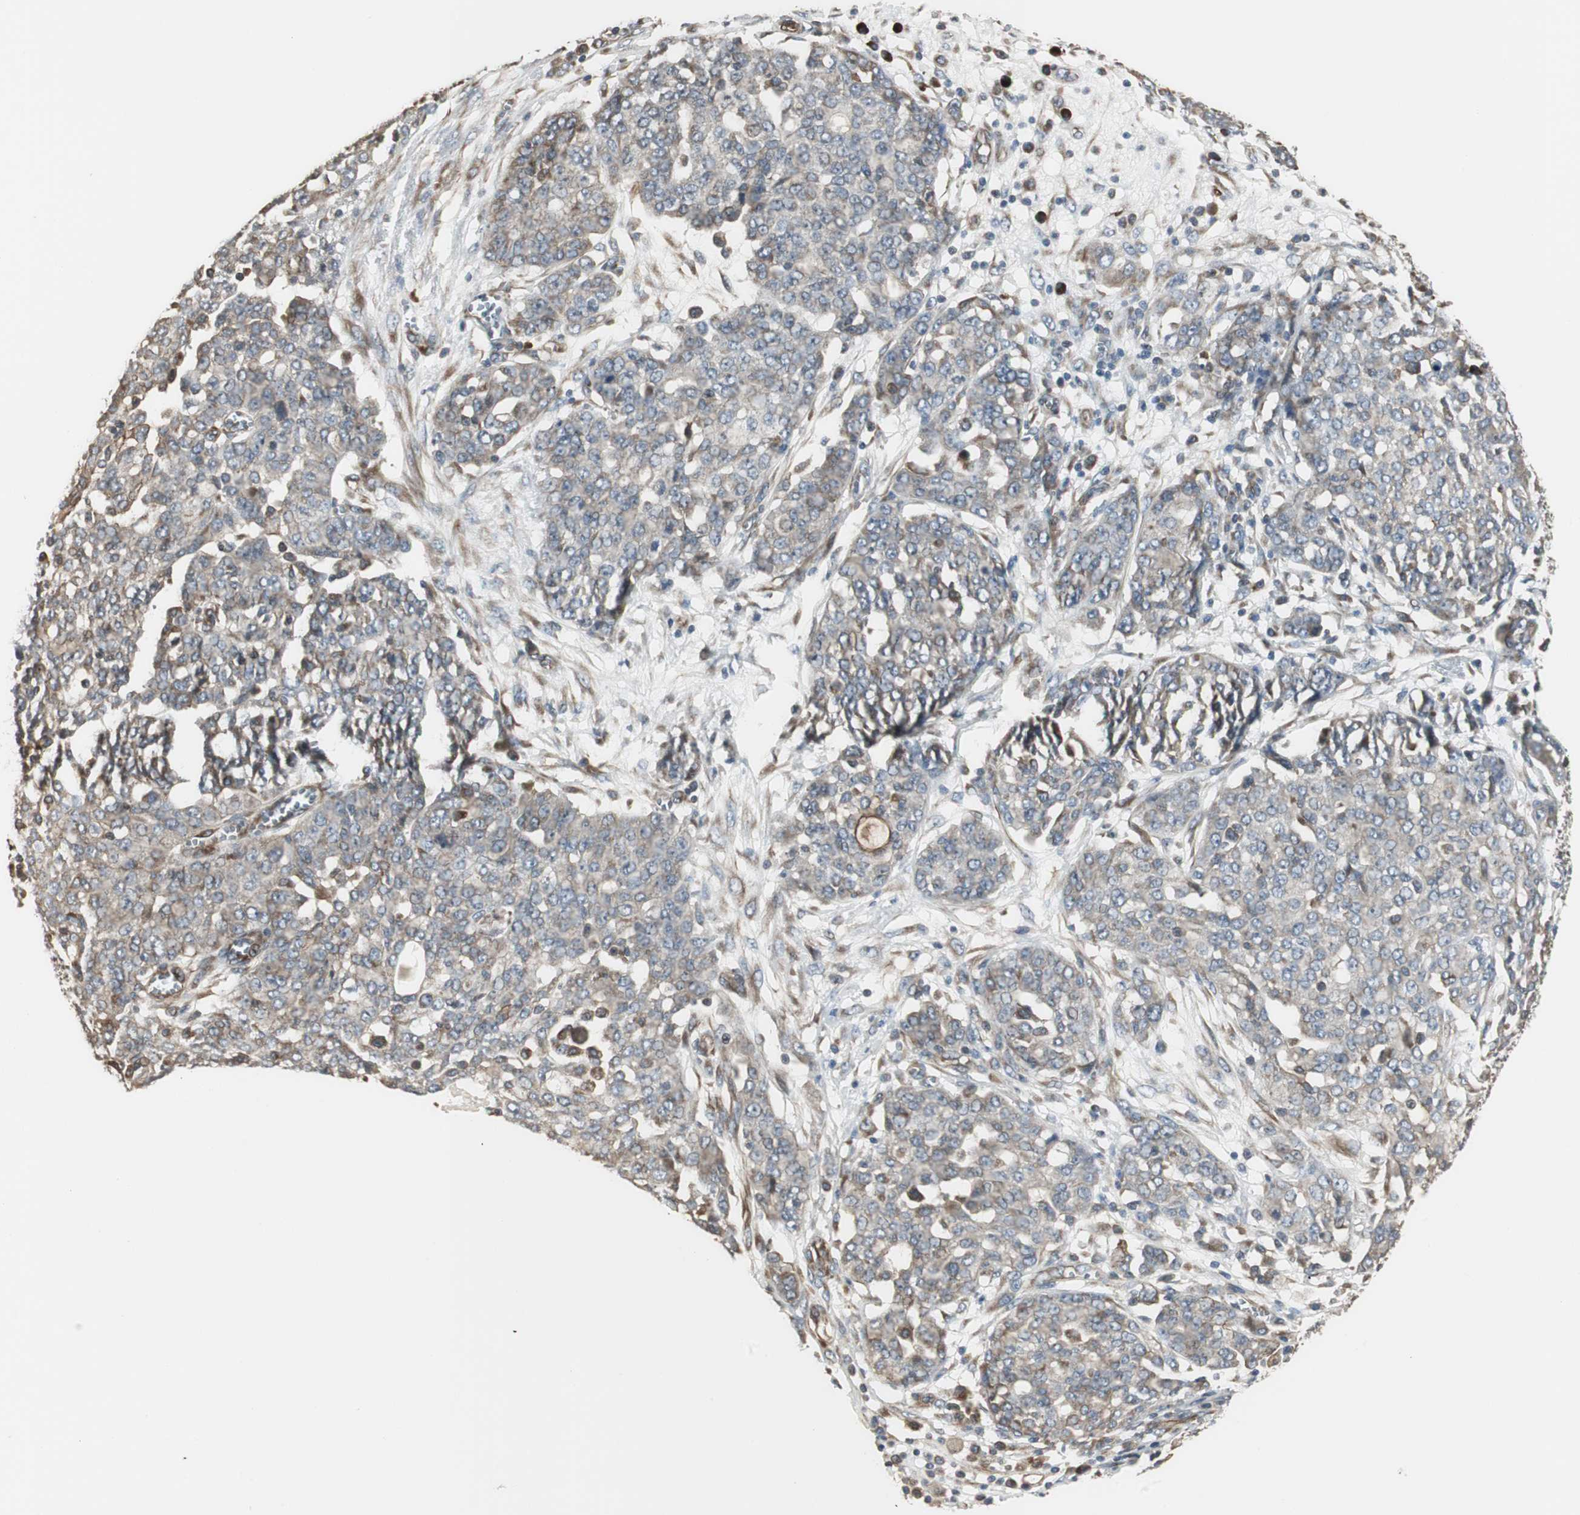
{"staining": {"intensity": "weak", "quantity": "25%-75%", "location": "cytoplasmic/membranous"}, "tissue": "ovarian cancer", "cell_type": "Tumor cells", "image_type": "cancer", "snomed": [{"axis": "morphology", "description": "Cystadenocarcinoma, serous, NOS"}, {"axis": "topography", "description": "Soft tissue"}, {"axis": "topography", "description": "Ovary"}], "caption": "DAB (3,3'-diaminobenzidine) immunohistochemical staining of human ovarian serous cystadenocarcinoma exhibits weak cytoplasmic/membranous protein staining in approximately 25%-75% of tumor cells.", "gene": "CHP1", "patient": {"sex": "female", "age": 57}}